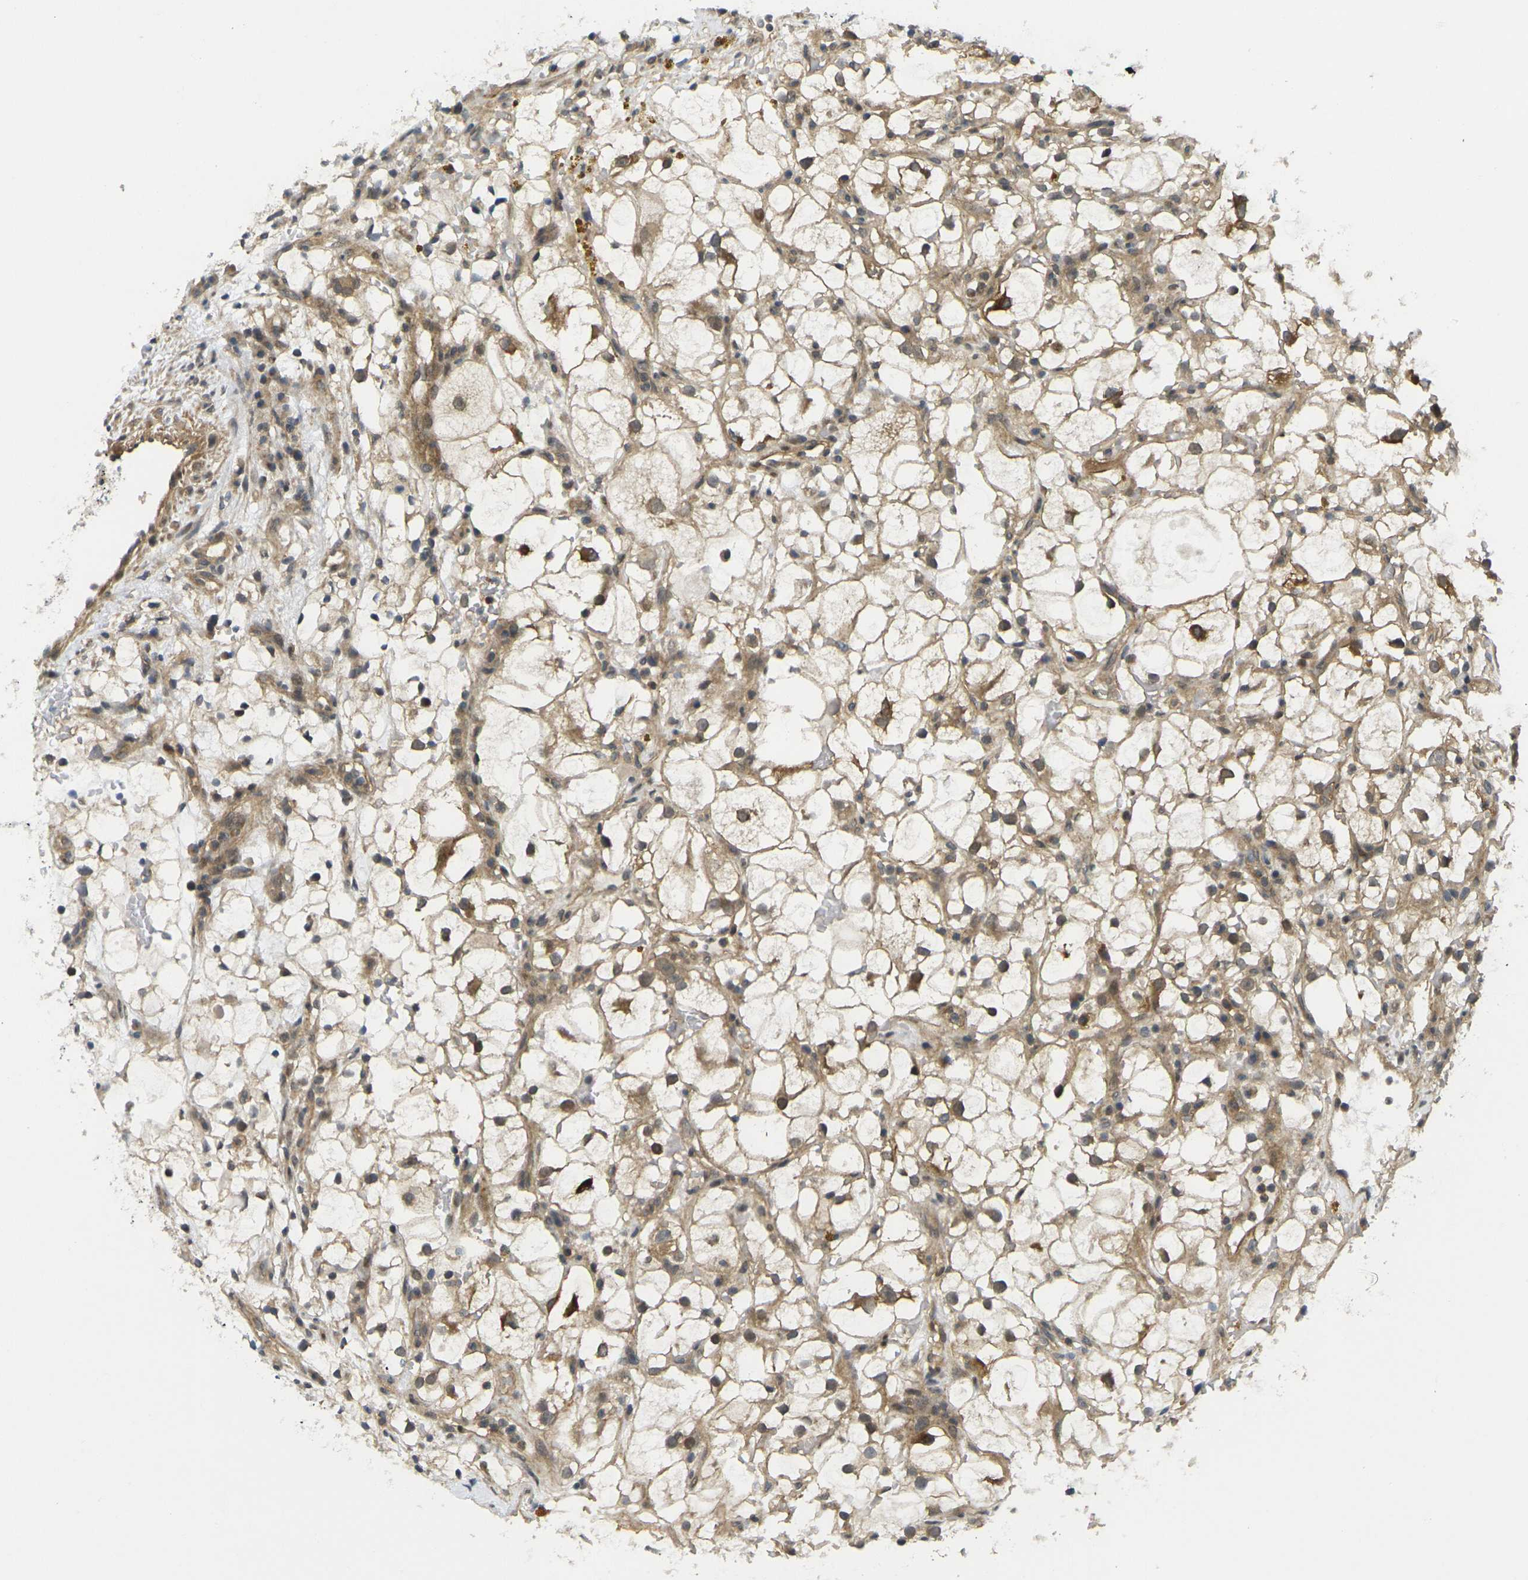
{"staining": {"intensity": "moderate", "quantity": ">75%", "location": "cytoplasmic/membranous"}, "tissue": "renal cancer", "cell_type": "Tumor cells", "image_type": "cancer", "snomed": [{"axis": "morphology", "description": "Adenocarcinoma, NOS"}, {"axis": "topography", "description": "Kidney"}], "caption": "A photomicrograph of human adenocarcinoma (renal) stained for a protein exhibits moderate cytoplasmic/membranous brown staining in tumor cells.", "gene": "KCTD10", "patient": {"sex": "female", "age": 60}}